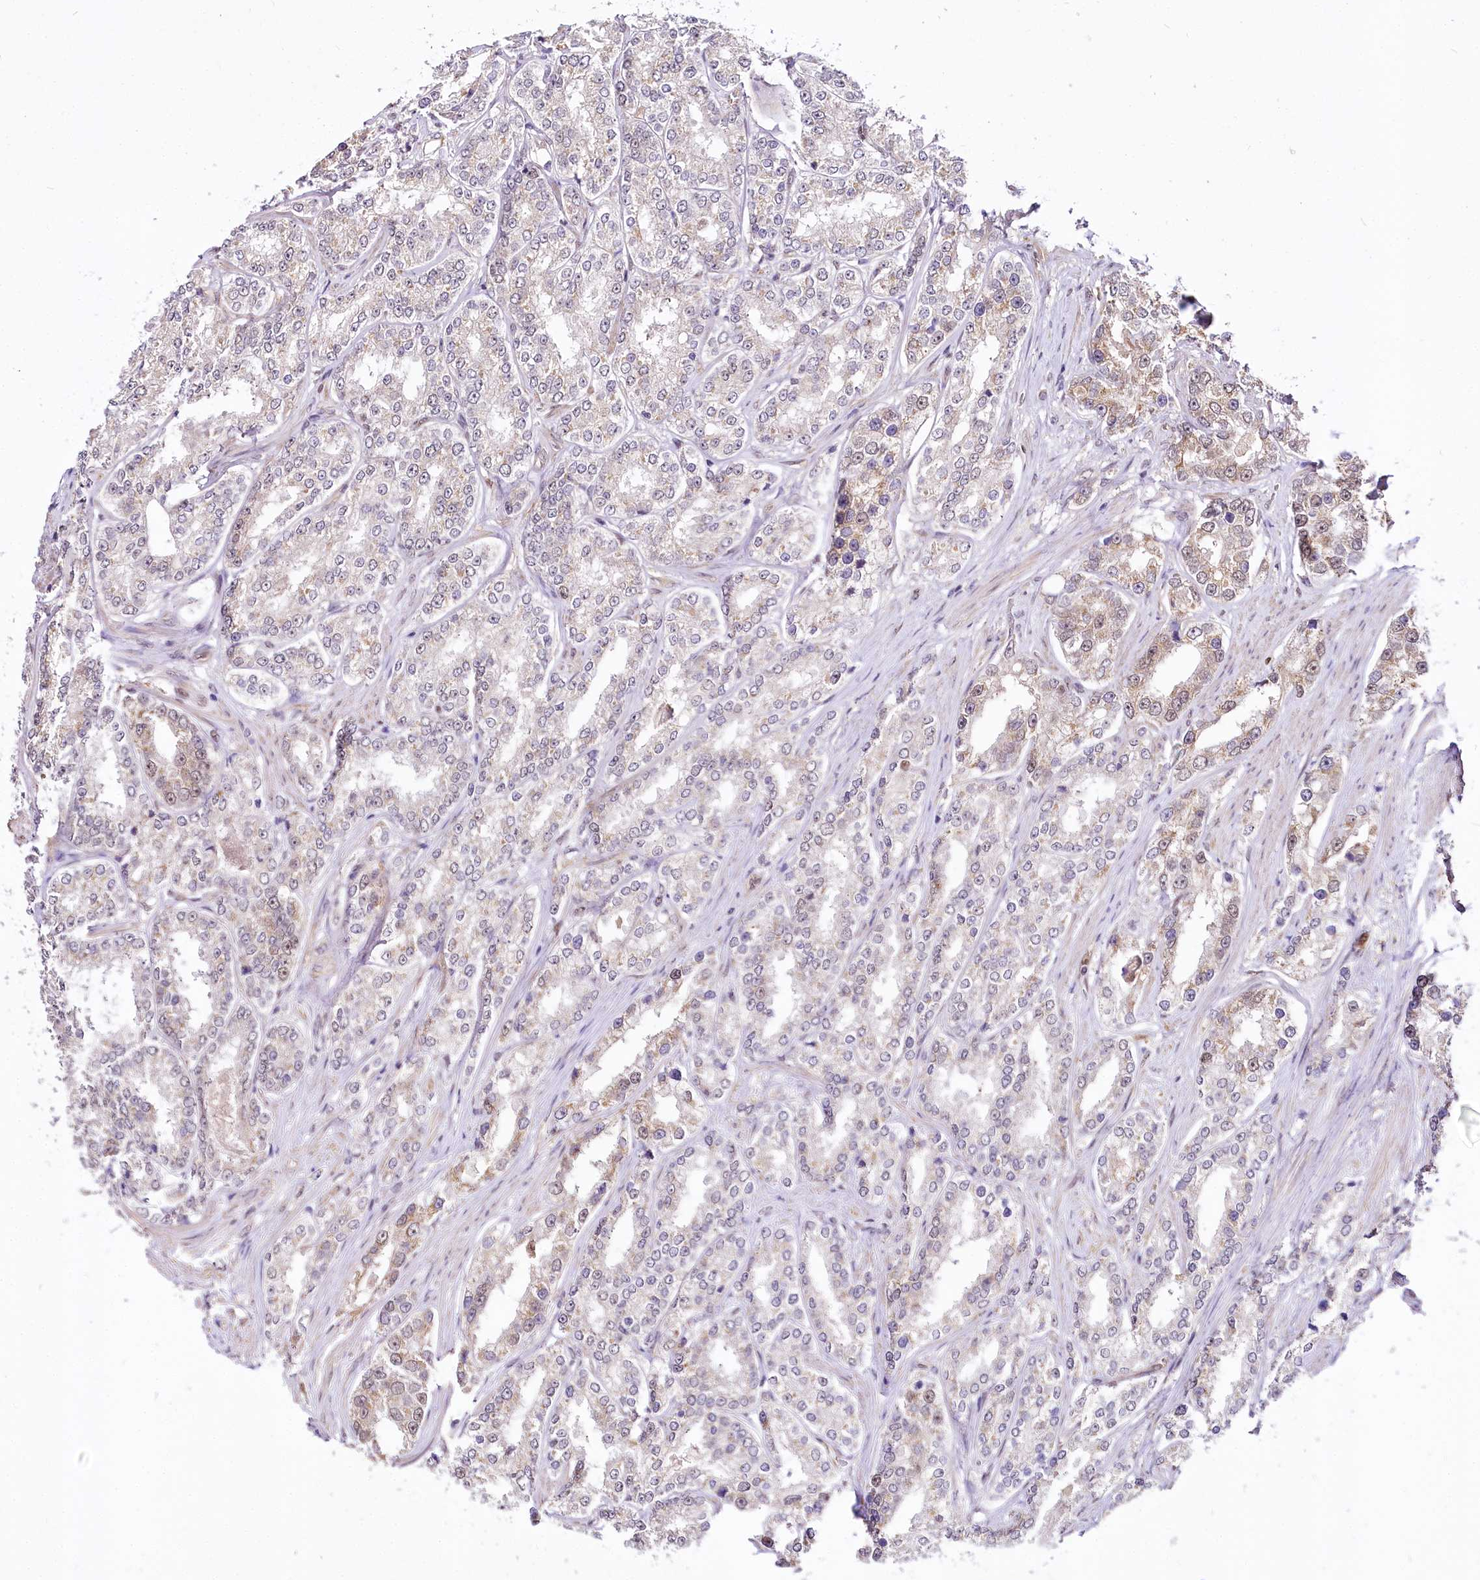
{"staining": {"intensity": "negative", "quantity": "none", "location": "none"}, "tissue": "prostate cancer", "cell_type": "Tumor cells", "image_type": "cancer", "snomed": [{"axis": "morphology", "description": "Normal tissue, NOS"}, {"axis": "morphology", "description": "Adenocarcinoma, High grade"}, {"axis": "topography", "description": "Prostate"}], "caption": "Prostate high-grade adenocarcinoma stained for a protein using immunohistochemistry reveals no expression tumor cells.", "gene": "GNL3L", "patient": {"sex": "male", "age": 83}}